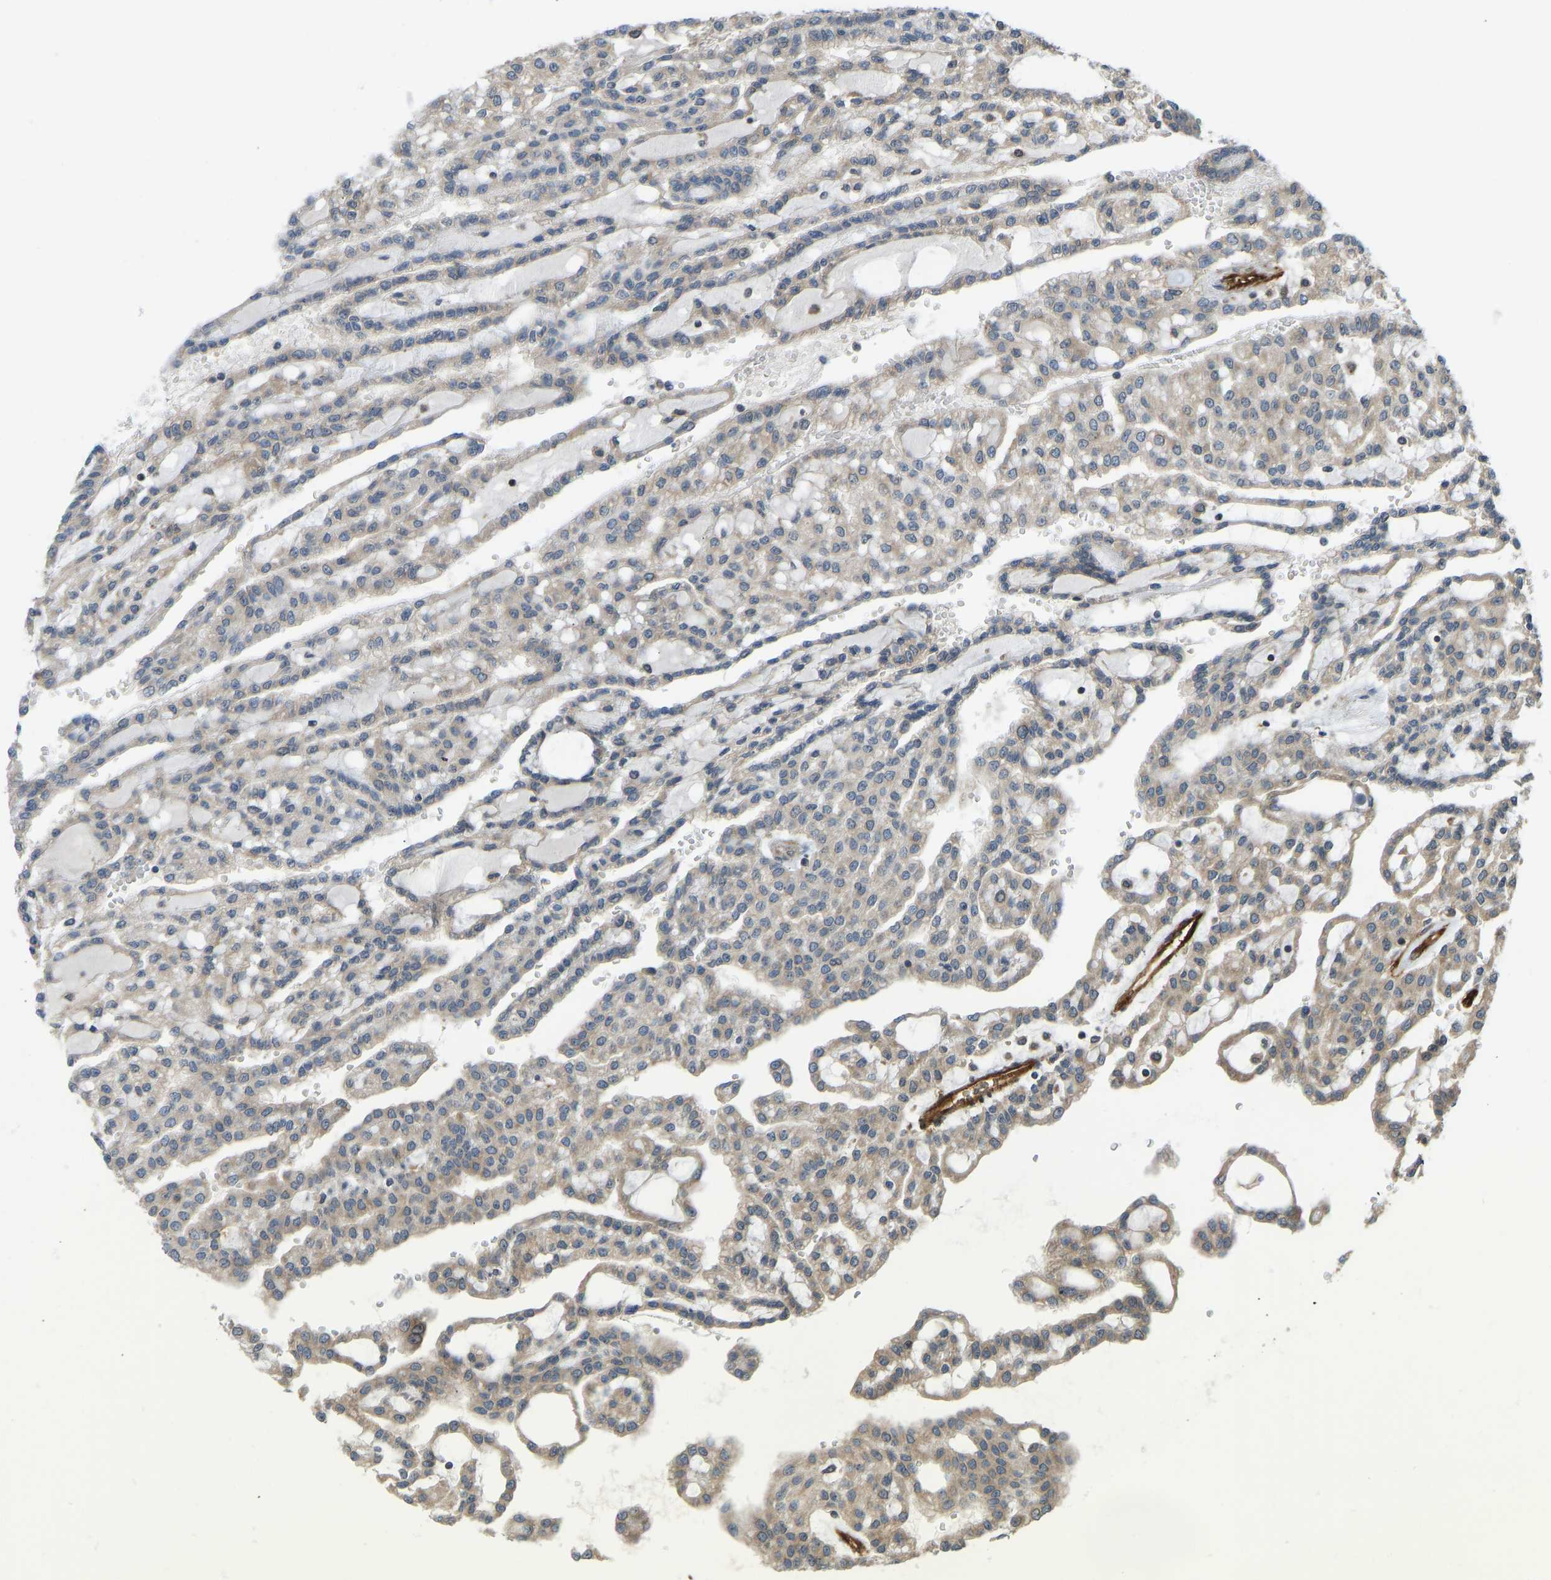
{"staining": {"intensity": "weak", "quantity": ">75%", "location": "cytoplasmic/membranous"}, "tissue": "renal cancer", "cell_type": "Tumor cells", "image_type": "cancer", "snomed": [{"axis": "morphology", "description": "Adenocarcinoma, NOS"}, {"axis": "topography", "description": "Kidney"}], "caption": "IHC of renal adenocarcinoma demonstrates low levels of weak cytoplasmic/membranous positivity in approximately >75% of tumor cells. (DAB (3,3'-diaminobenzidine) IHC, brown staining for protein, blue staining for nuclei).", "gene": "CCT8", "patient": {"sex": "male", "age": 63}}